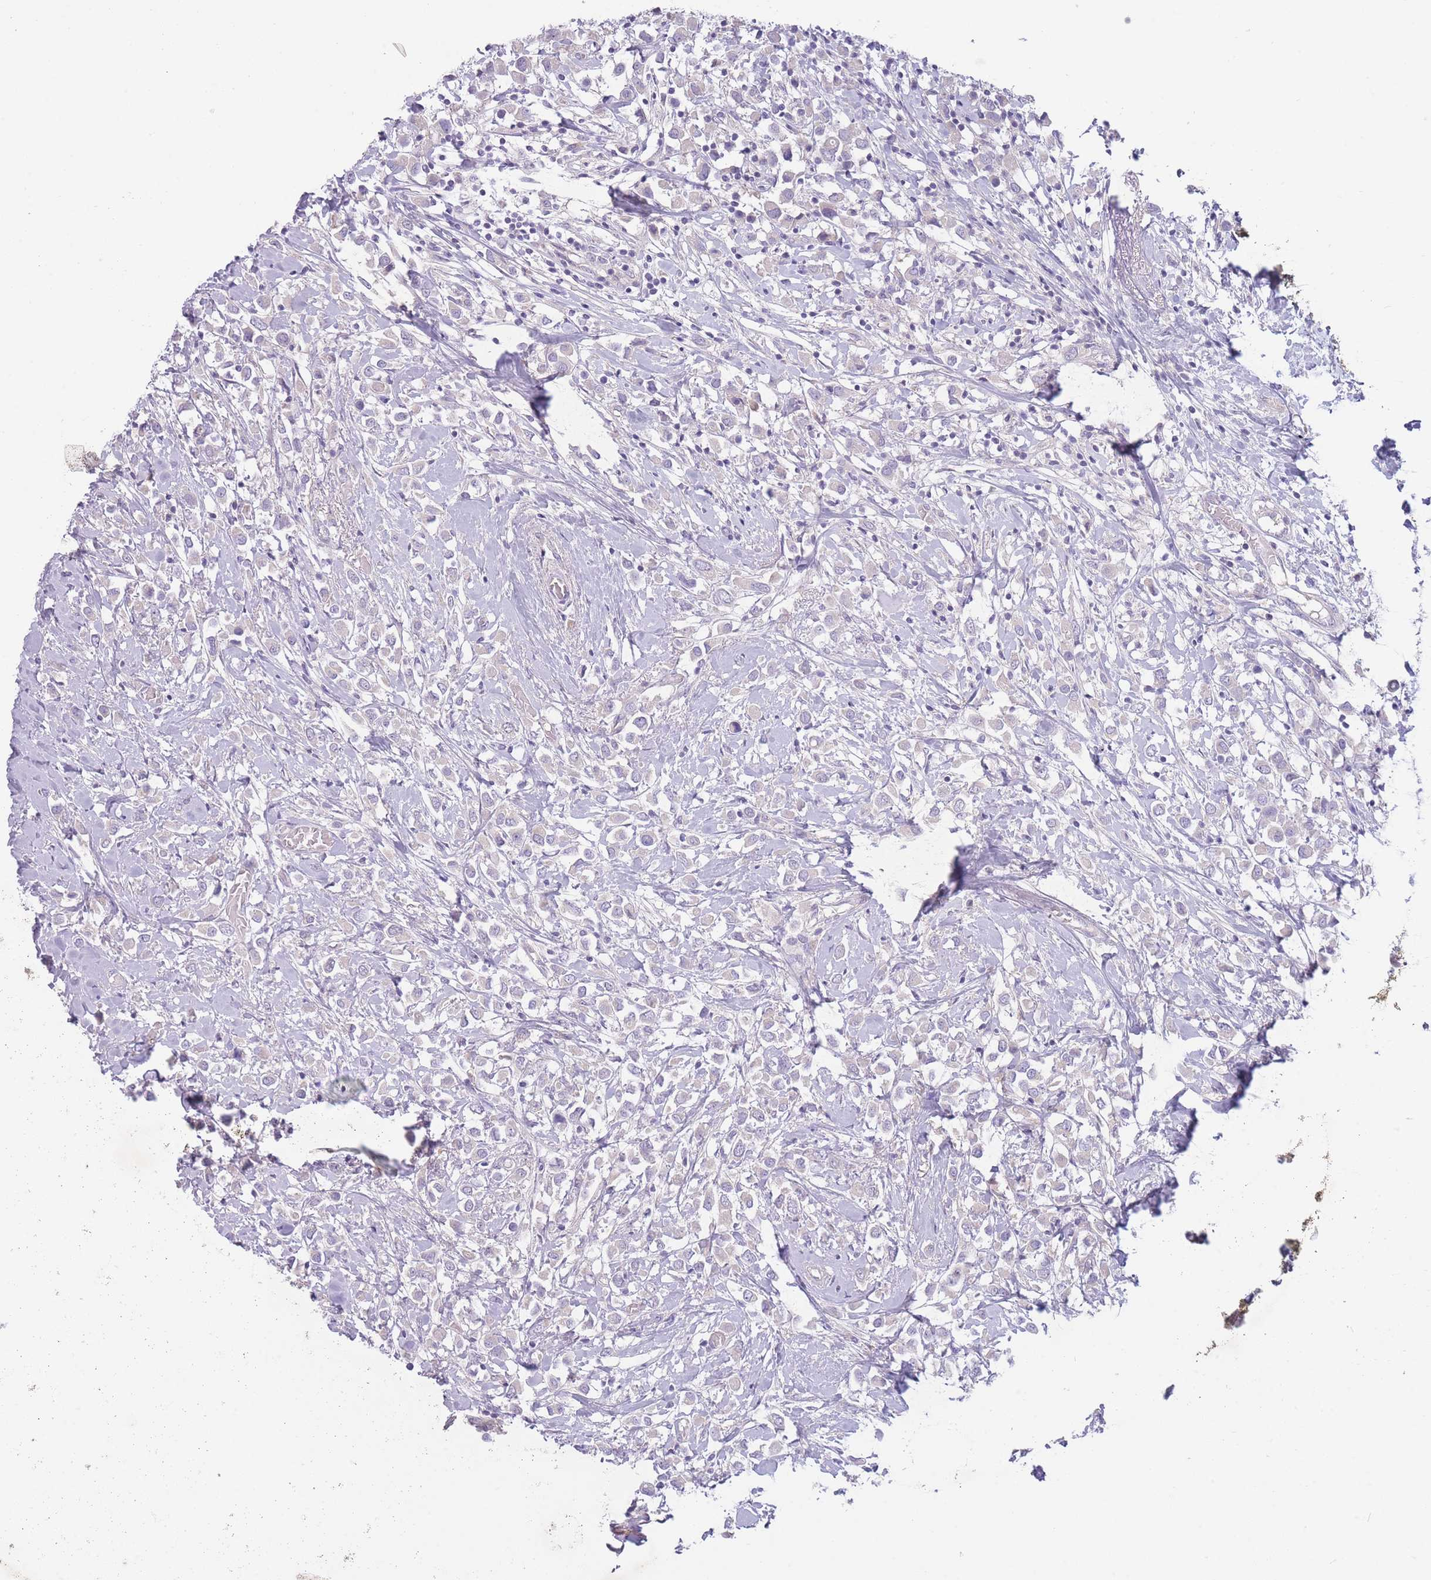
{"staining": {"intensity": "negative", "quantity": "none", "location": "none"}, "tissue": "breast cancer", "cell_type": "Tumor cells", "image_type": "cancer", "snomed": [{"axis": "morphology", "description": "Duct carcinoma"}, {"axis": "topography", "description": "Breast"}], "caption": "Infiltrating ductal carcinoma (breast) was stained to show a protein in brown. There is no significant positivity in tumor cells.", "gene": "PNPLA5", "patient": {"sex": "female", "age": 61}}